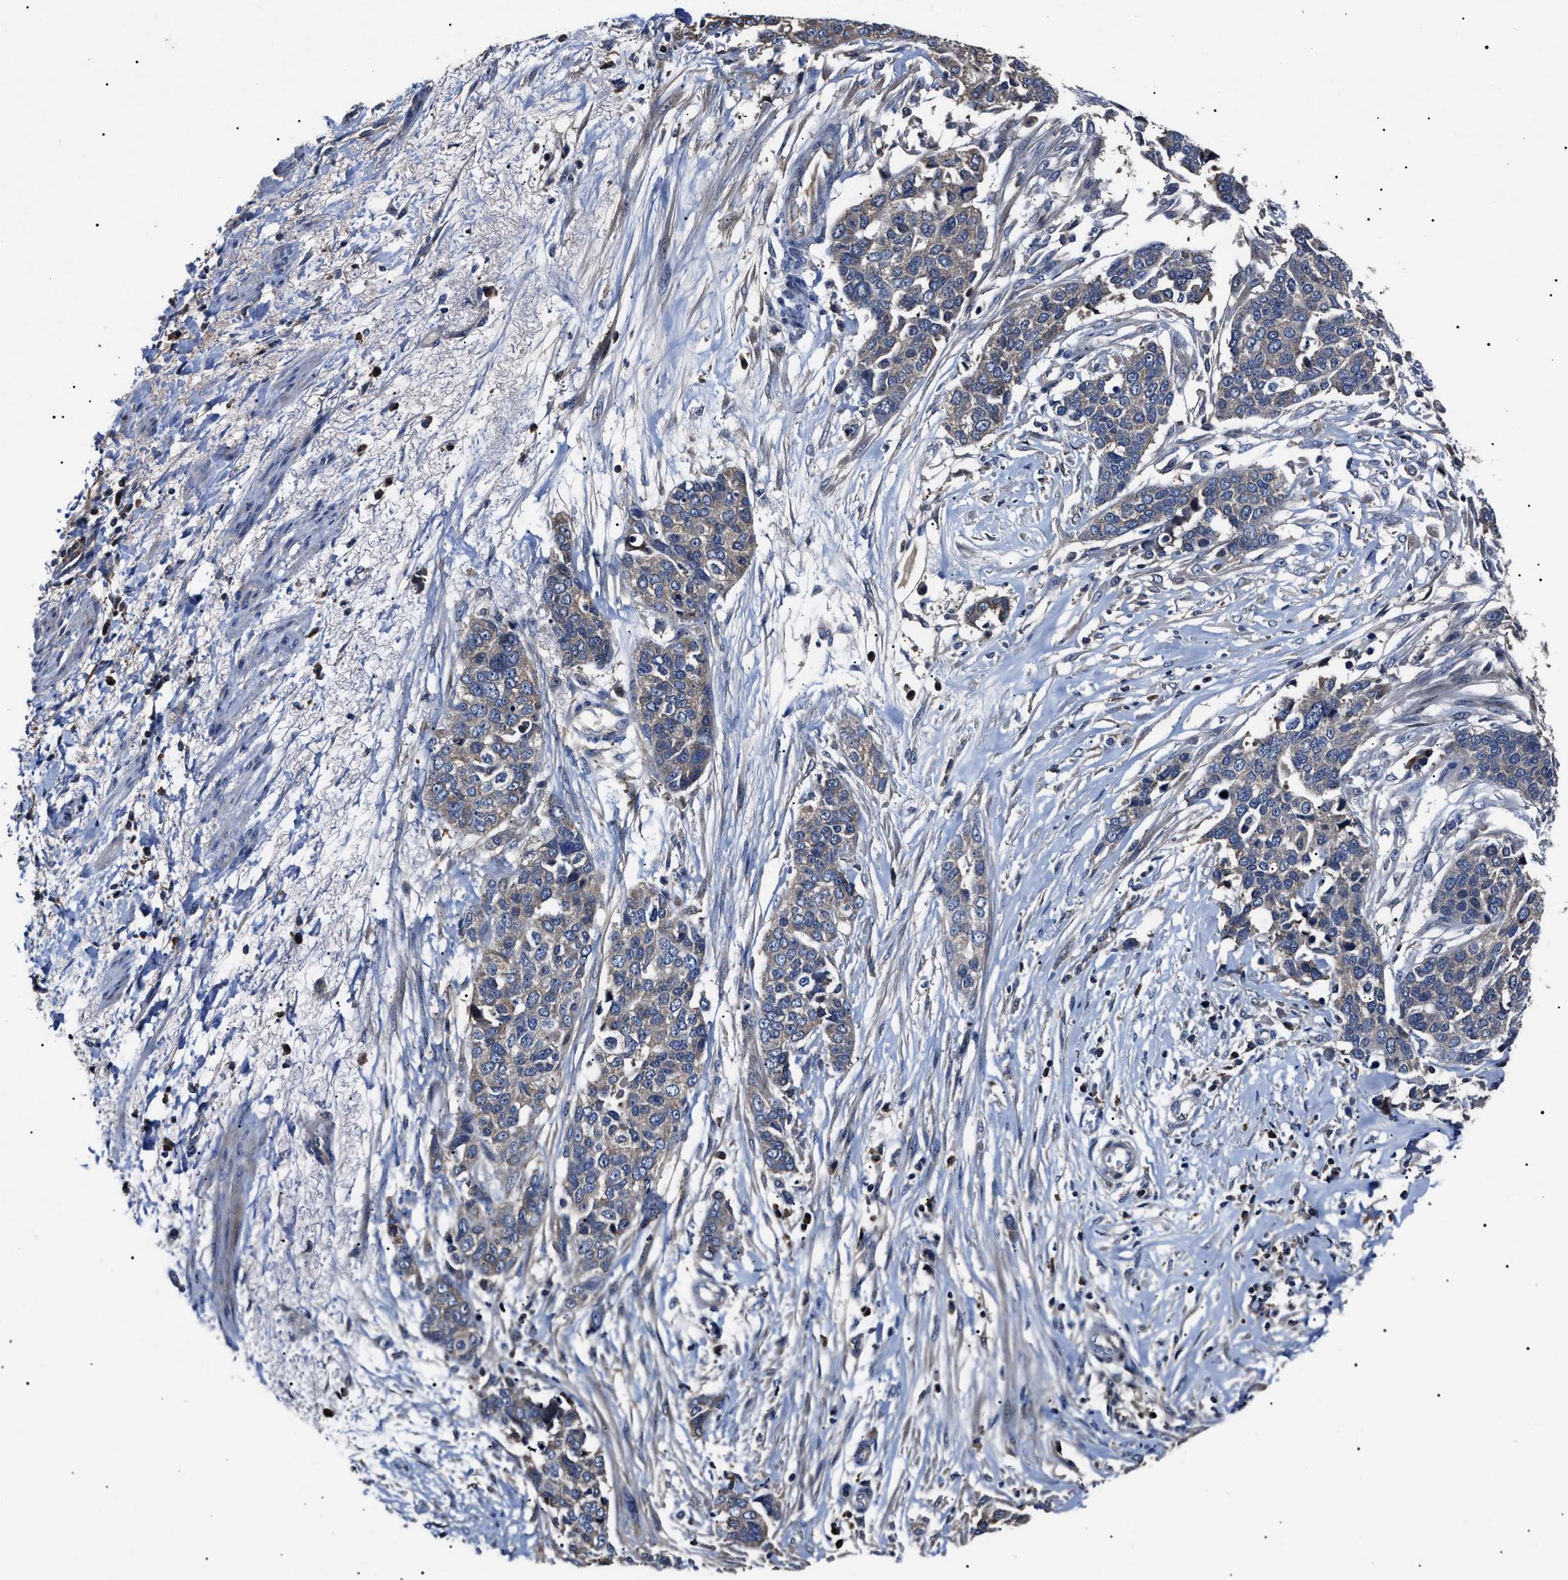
{"staining": {"intensity": "negative", "quantity": "none", "location": "none"}, "tissue": "ovarian cancer", "cell_type": "Tumor cells", "image_type": "cancer", "snomed": [{"axis": "morphology", "description": "Cystadenocarcinoma, serous, NOS"}, {"axis": "topography", "description": "Ovary"}], "caption": "There is no significant staining in tumor cells of ovarian serous cystadenocarcinoma.", "gene": "IFT81", "patient": {"sex": "female", "age": 44}}